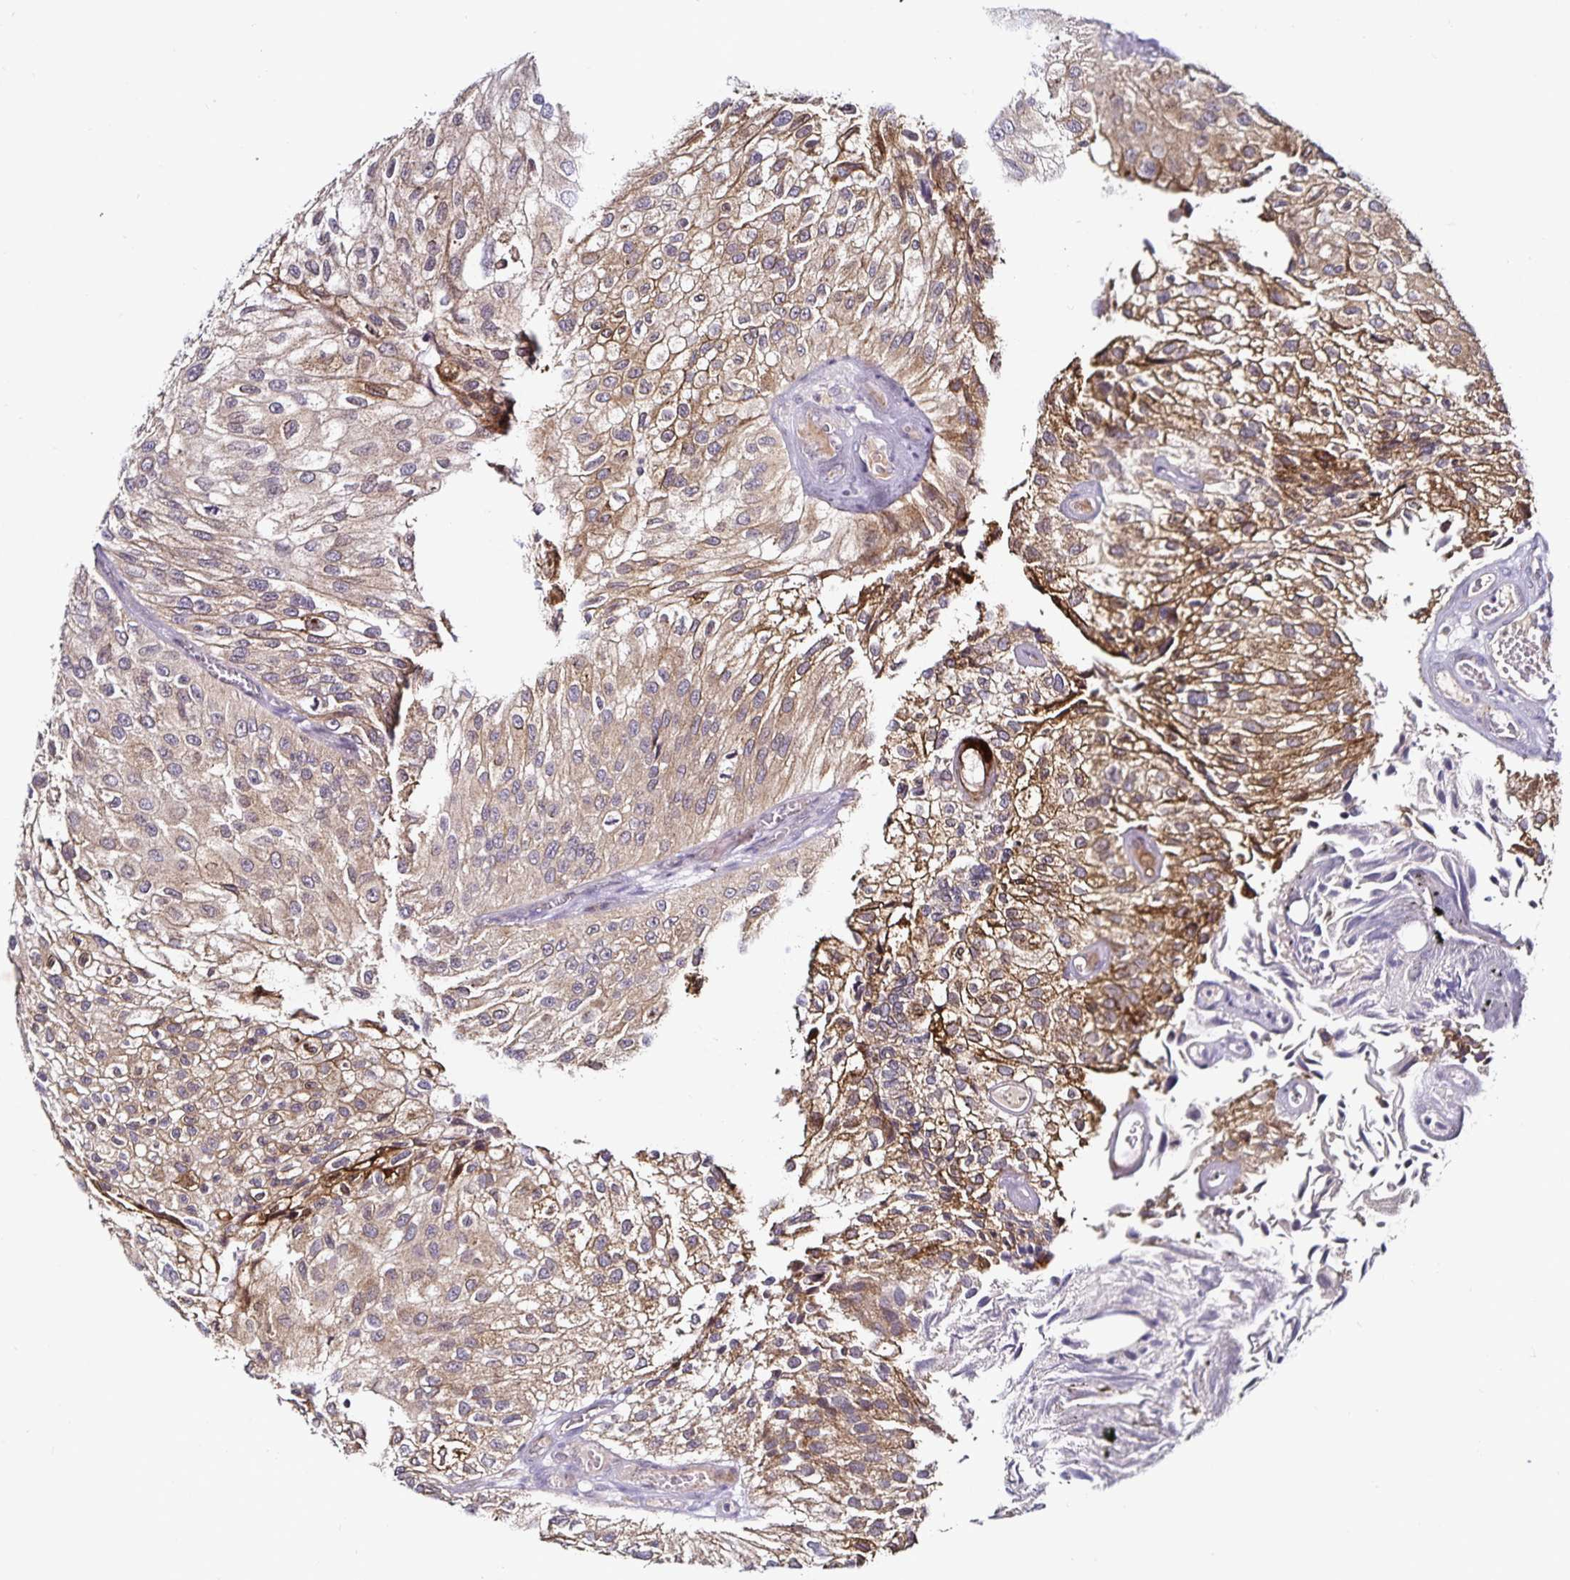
{"staining": {"intensity": "moderate", "quantity": ">75%", "location": "cytoplasmic/membranous"}, "tissue": "urothelial cancer", "cell_type": "Tumor cells", "image_type": "cancer", "snomed": [{"axis": "morphology", "description": "Urothelial carcinoma, NOS"}, {"axis": "topography", "description": "Urinary bladder"}], "caption": "IHC (DAB) staining of human transitional cell carcinoma reveals moderate cytoplasmic/membranous protein staining in approximately >75% of tumor cells. (IHC, brightfield microscopy, high magnification).", "gene": "ACSL5", "patient": {"sex": "male", "age": 87}}